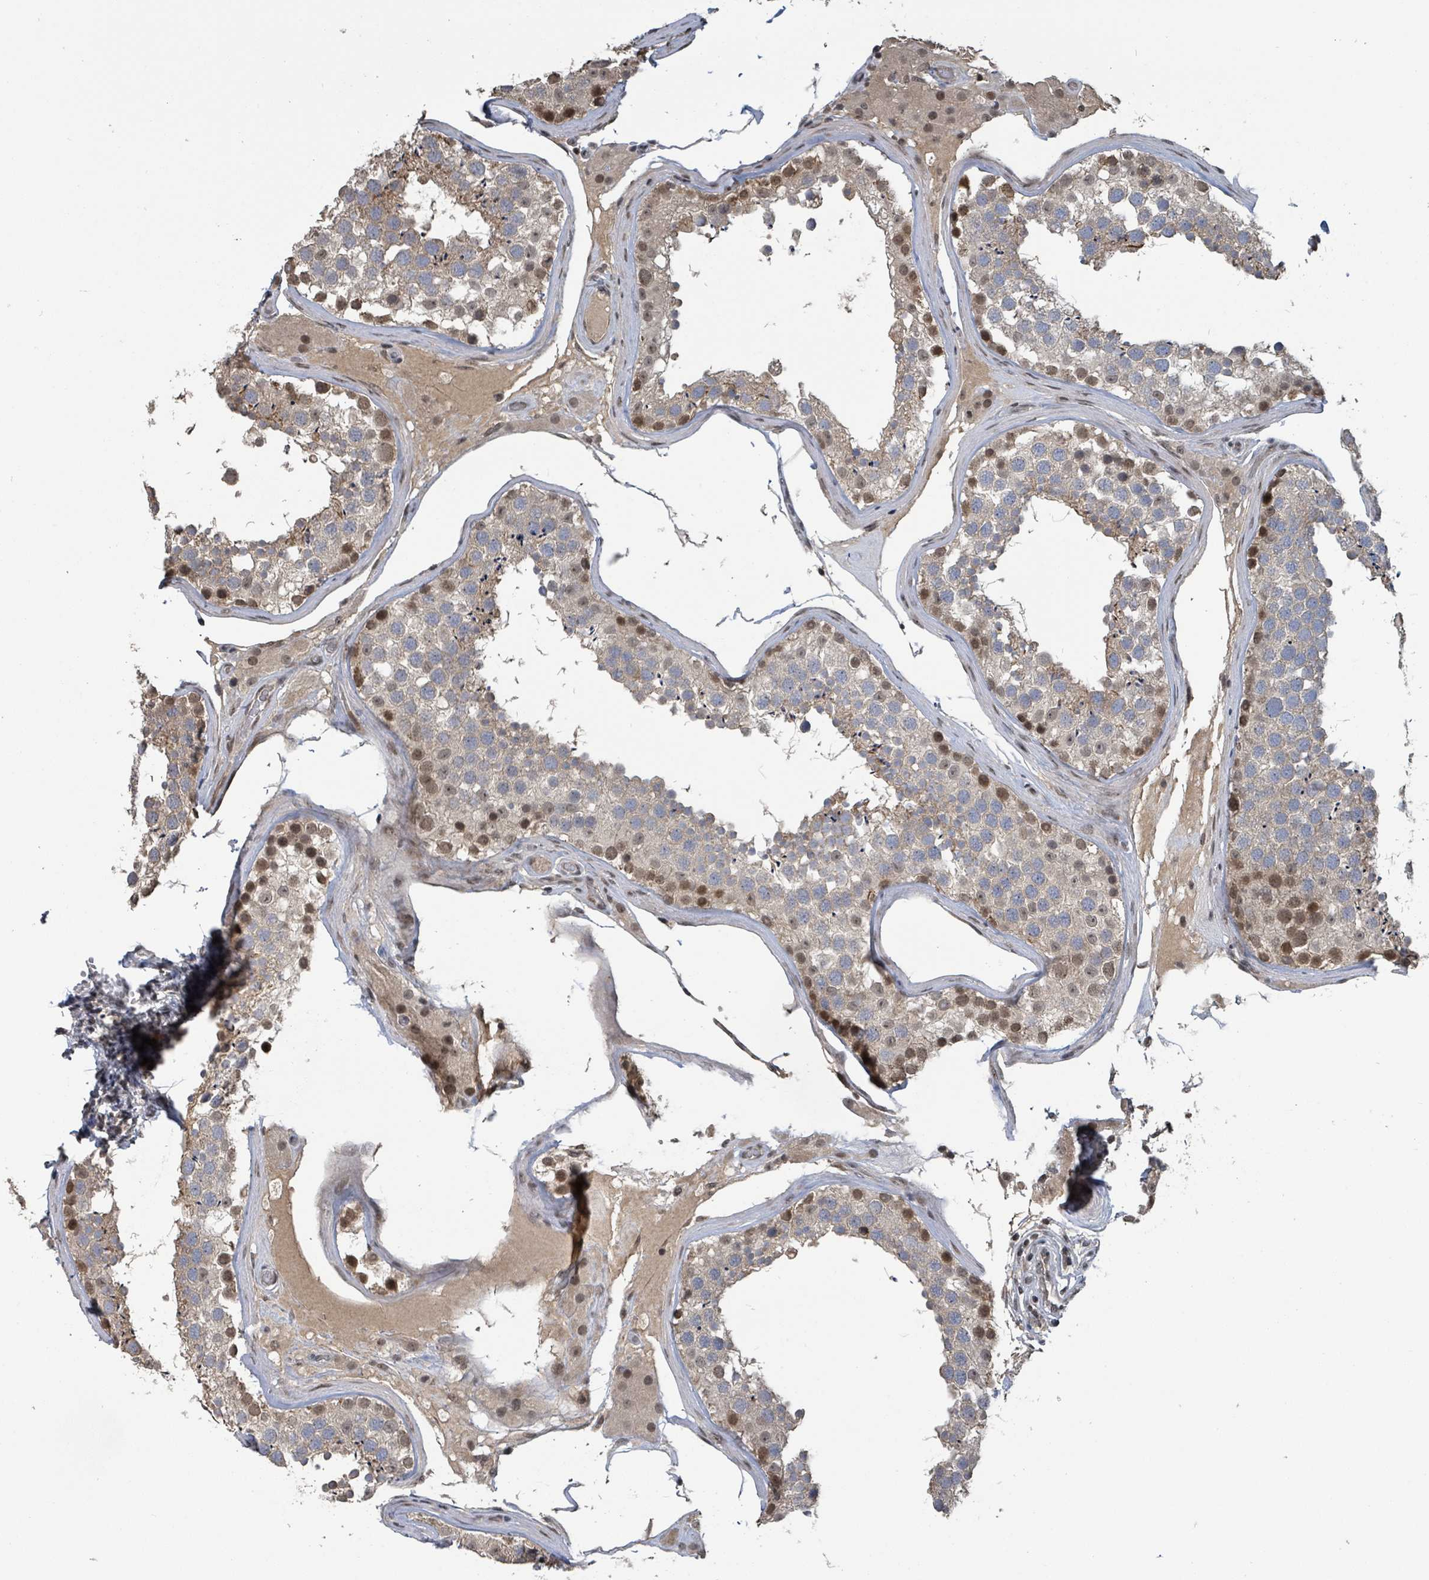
{"staining": {"intensity": "moderate", "quantity": "<25%", "location": "cytoplasmic/membranous,nuclear"}, "tissue": "testis", "cell_type": "Cells in seminiferous ducts", "image_type": "normal", "snomed": [{"axis": "morphology", "description": "Normal tissue, NOS"}, {"axis": "topography", "description": "Testis"}], "caption": "Immunohistochemical staining of normal human testis shows <25% levels of moderate cytoplasmic/membranous,nuclear protein staining in approximately <25% of cells in seminiferous ducts. Using DAB (3,3'-diaminobenzidine) (brown) and hematoxylin (blue) stains, captured at high magnification using brightfield microscopy.", "gene": "ZBTB14", "patient": {"sex": "male", "age": 46}}